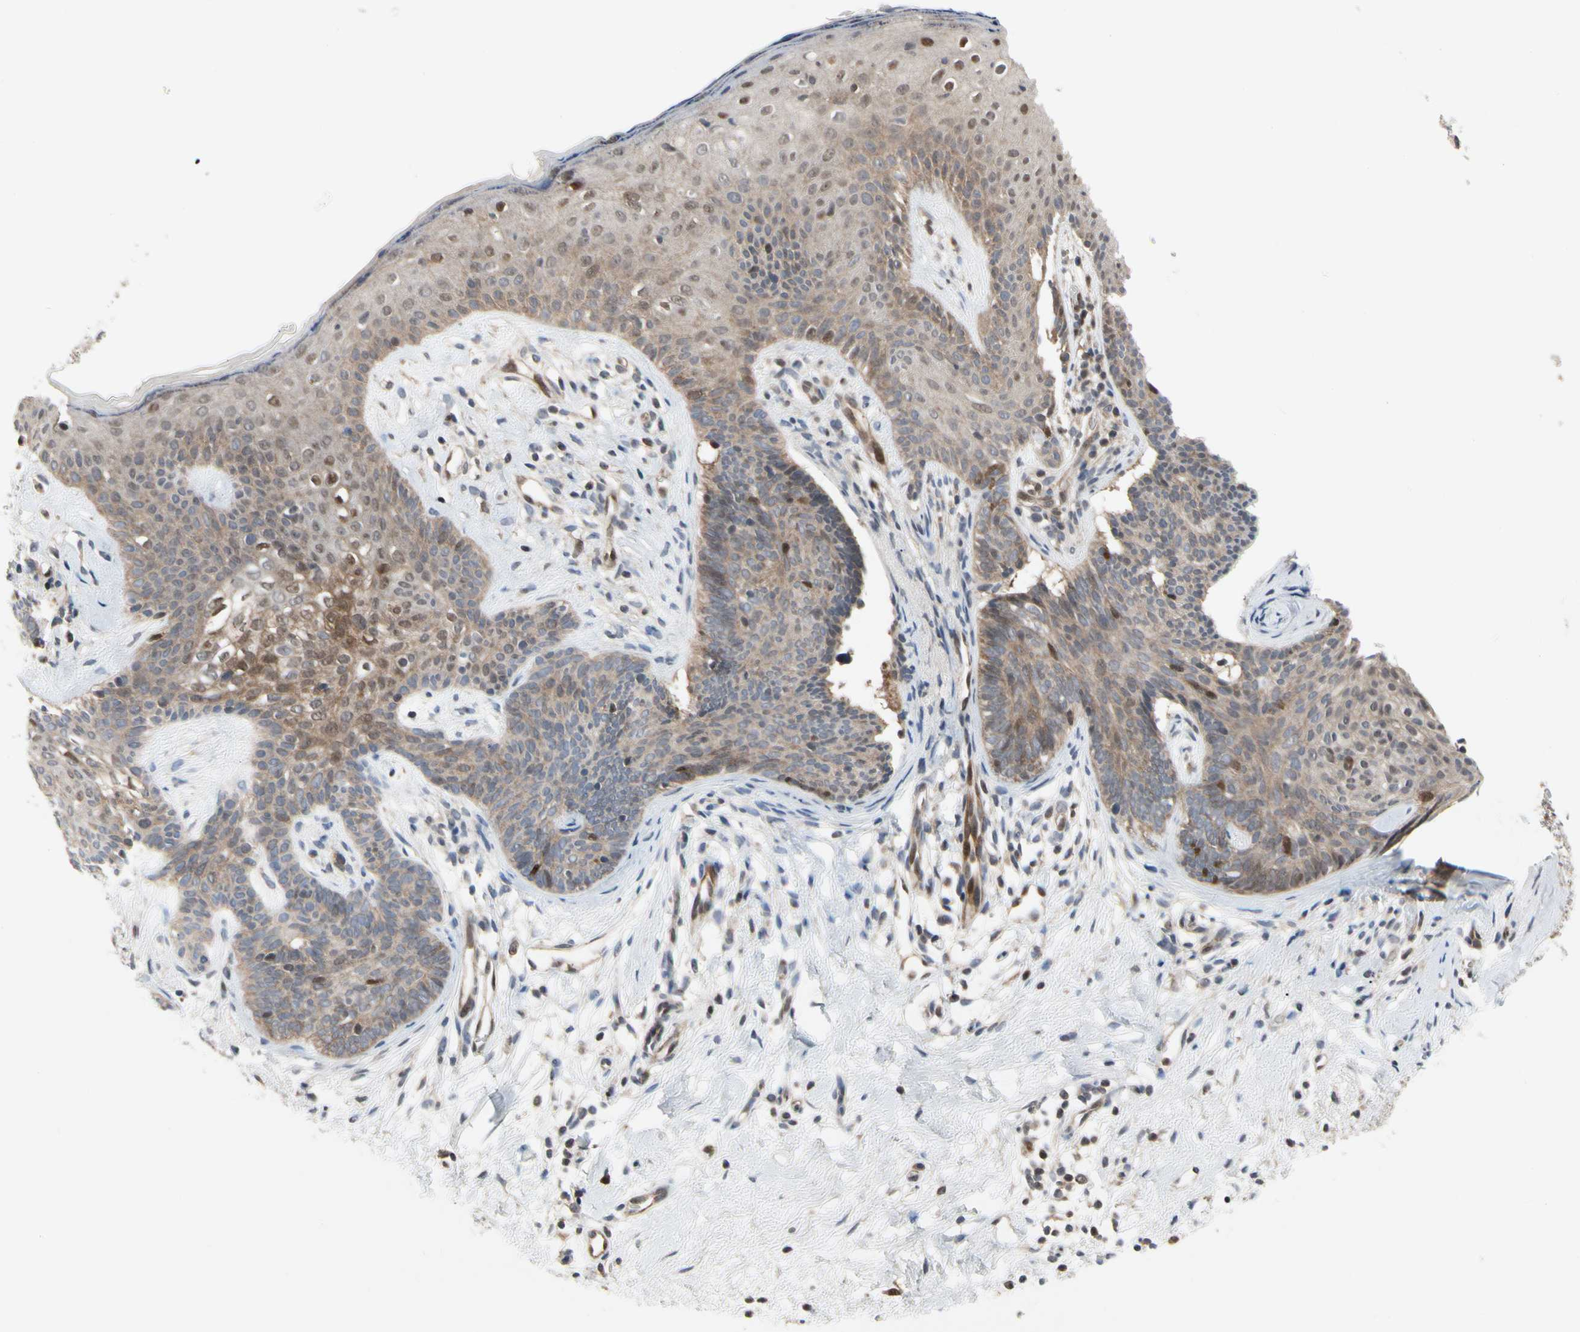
{"staining": {"intensity": "weak", "quantity": ">75%", "location": "cytoplasmic/membranous"}, "tissue": "skin cancer", "cell_type": "Tumor cells", "image_type": "cancer", "snomed": [{"axis": "morphology", "description": "Developmental malformation"}, {"axis": "morphology", "description": "Basal cell carcinoma"}, {"axis": "topography", "description": "Skin"}], "caption": "Immunohistochemical staining of human basal cell carcinoma (skin) displays low levels of weak cytoplasmic/membranous positivity in about >75% of tumor cells.", "gene": "CDK5", "patient": {"sex": "female", "age": 62}}